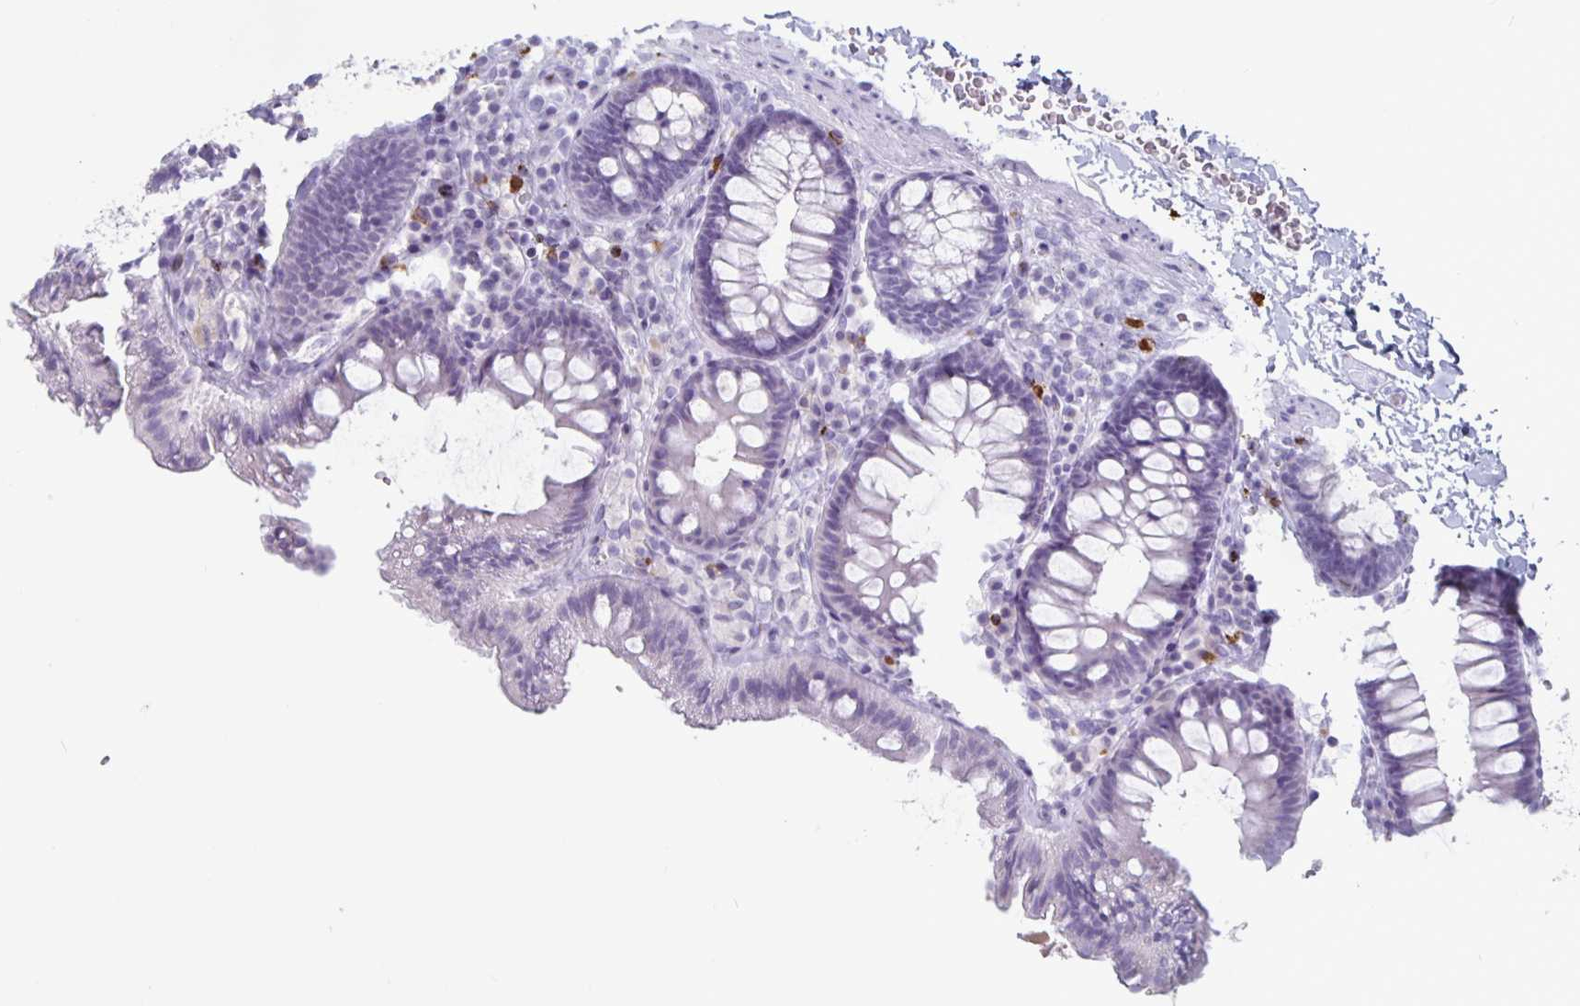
{"staining": {"intensity": "negative", "quantity": "none", "location": "none"}, "tissue": "colon", "cell_type": "Endothelial cells", "image_type": "normal", "snomed": [{"axis": "morphology", "description": "Normal tissue, NOS"}, {"axis": "topography", "description": "Colon"}, {"axis": "topography", "description": "Peripheral nerve tissue"}], "caption": "The micrograph displays no significant expression in endothelial cells of colon.", "gene": "GZMK", "patient": {"sex": "male", "age": 84}}